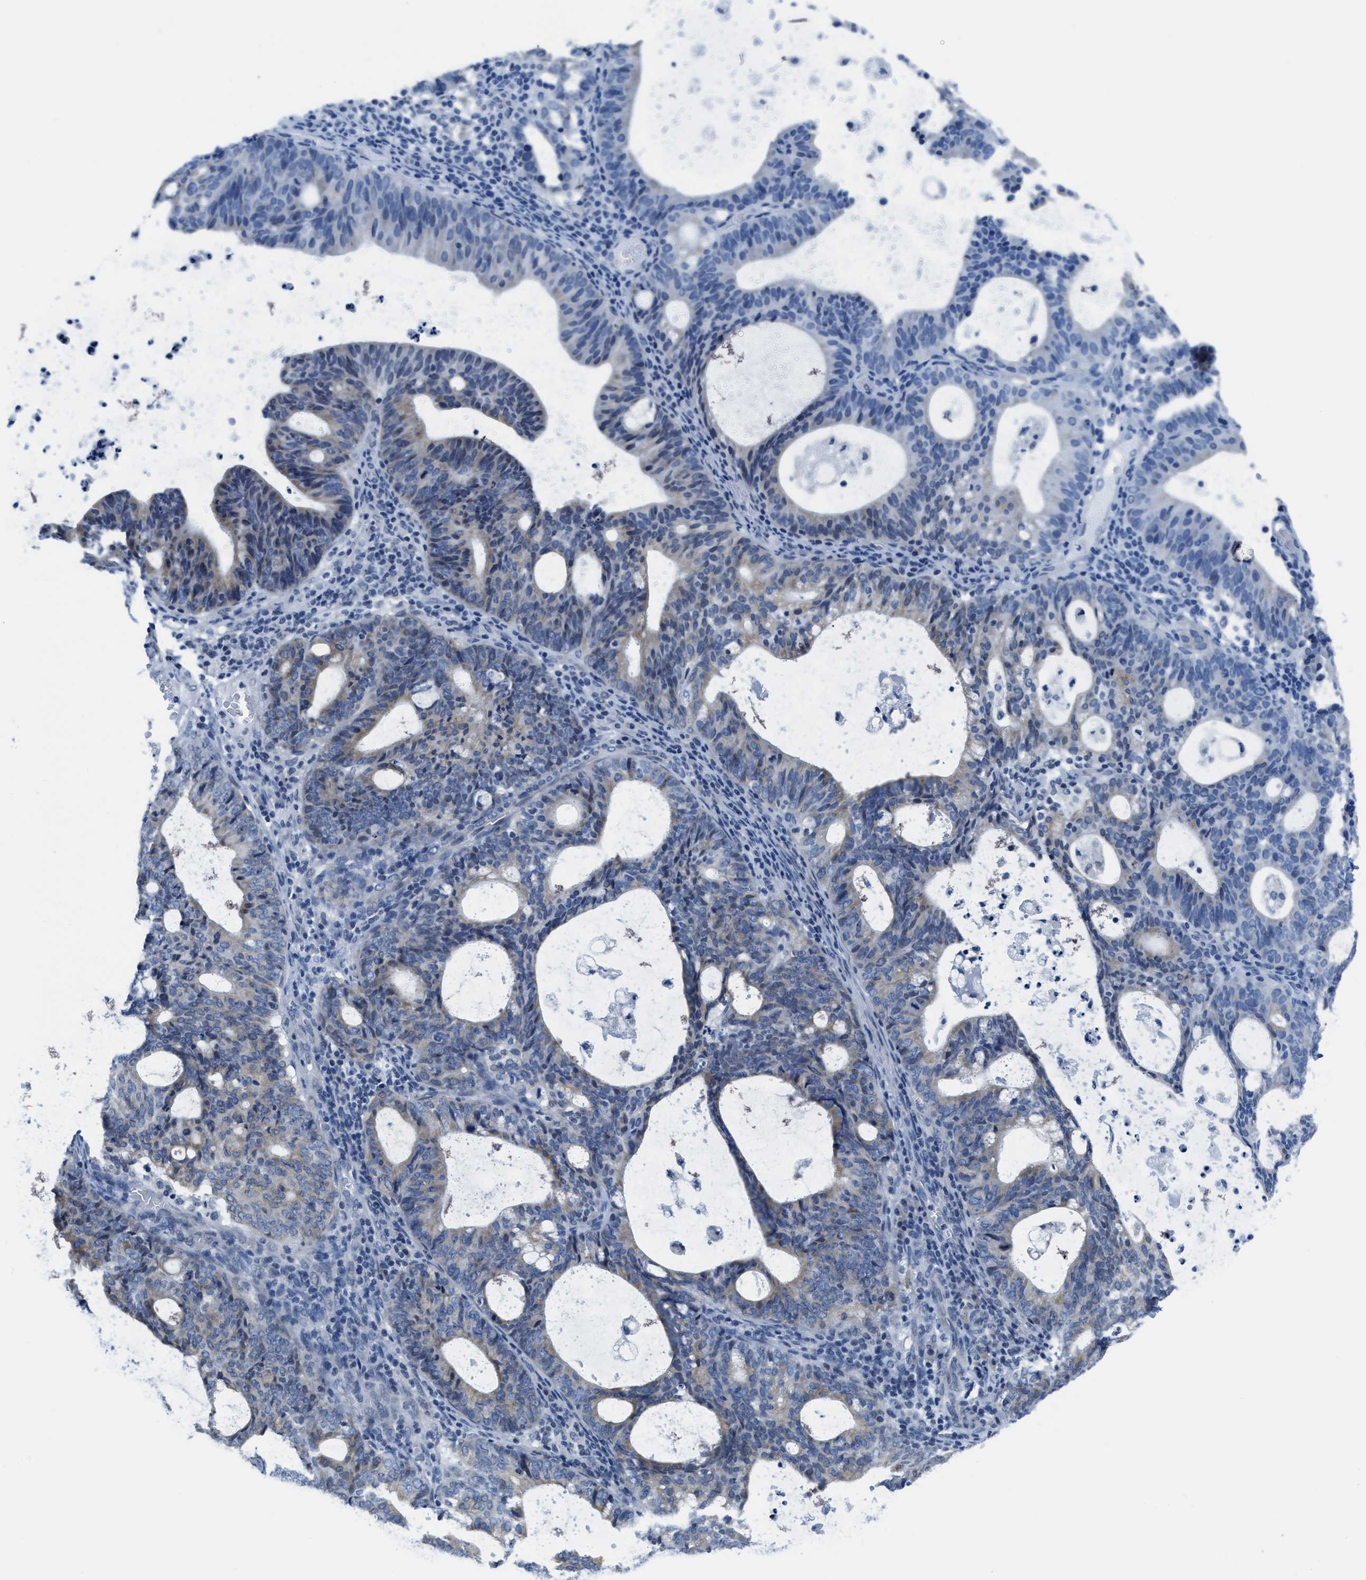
{"staining": {"intensity": "negative", "quantity": "none", "location": "none"}, "tissue": "endometrial cancer", "cell_type": "Tumor cells", "image_type": "cancer", "snomed": [{"axis": "morphology", "description": "Adenocarcinoma, NOS"}, {"axis": "topography", "description": "Uterus"}], "caption": "Human endometrial cancer (adenocarcinoma) stained for a protein using immunohistochemistry (IHC) displays no expression in tumor cells.", "gene": "ASZ1", "patient": {"sex": "female", "age": 83}}